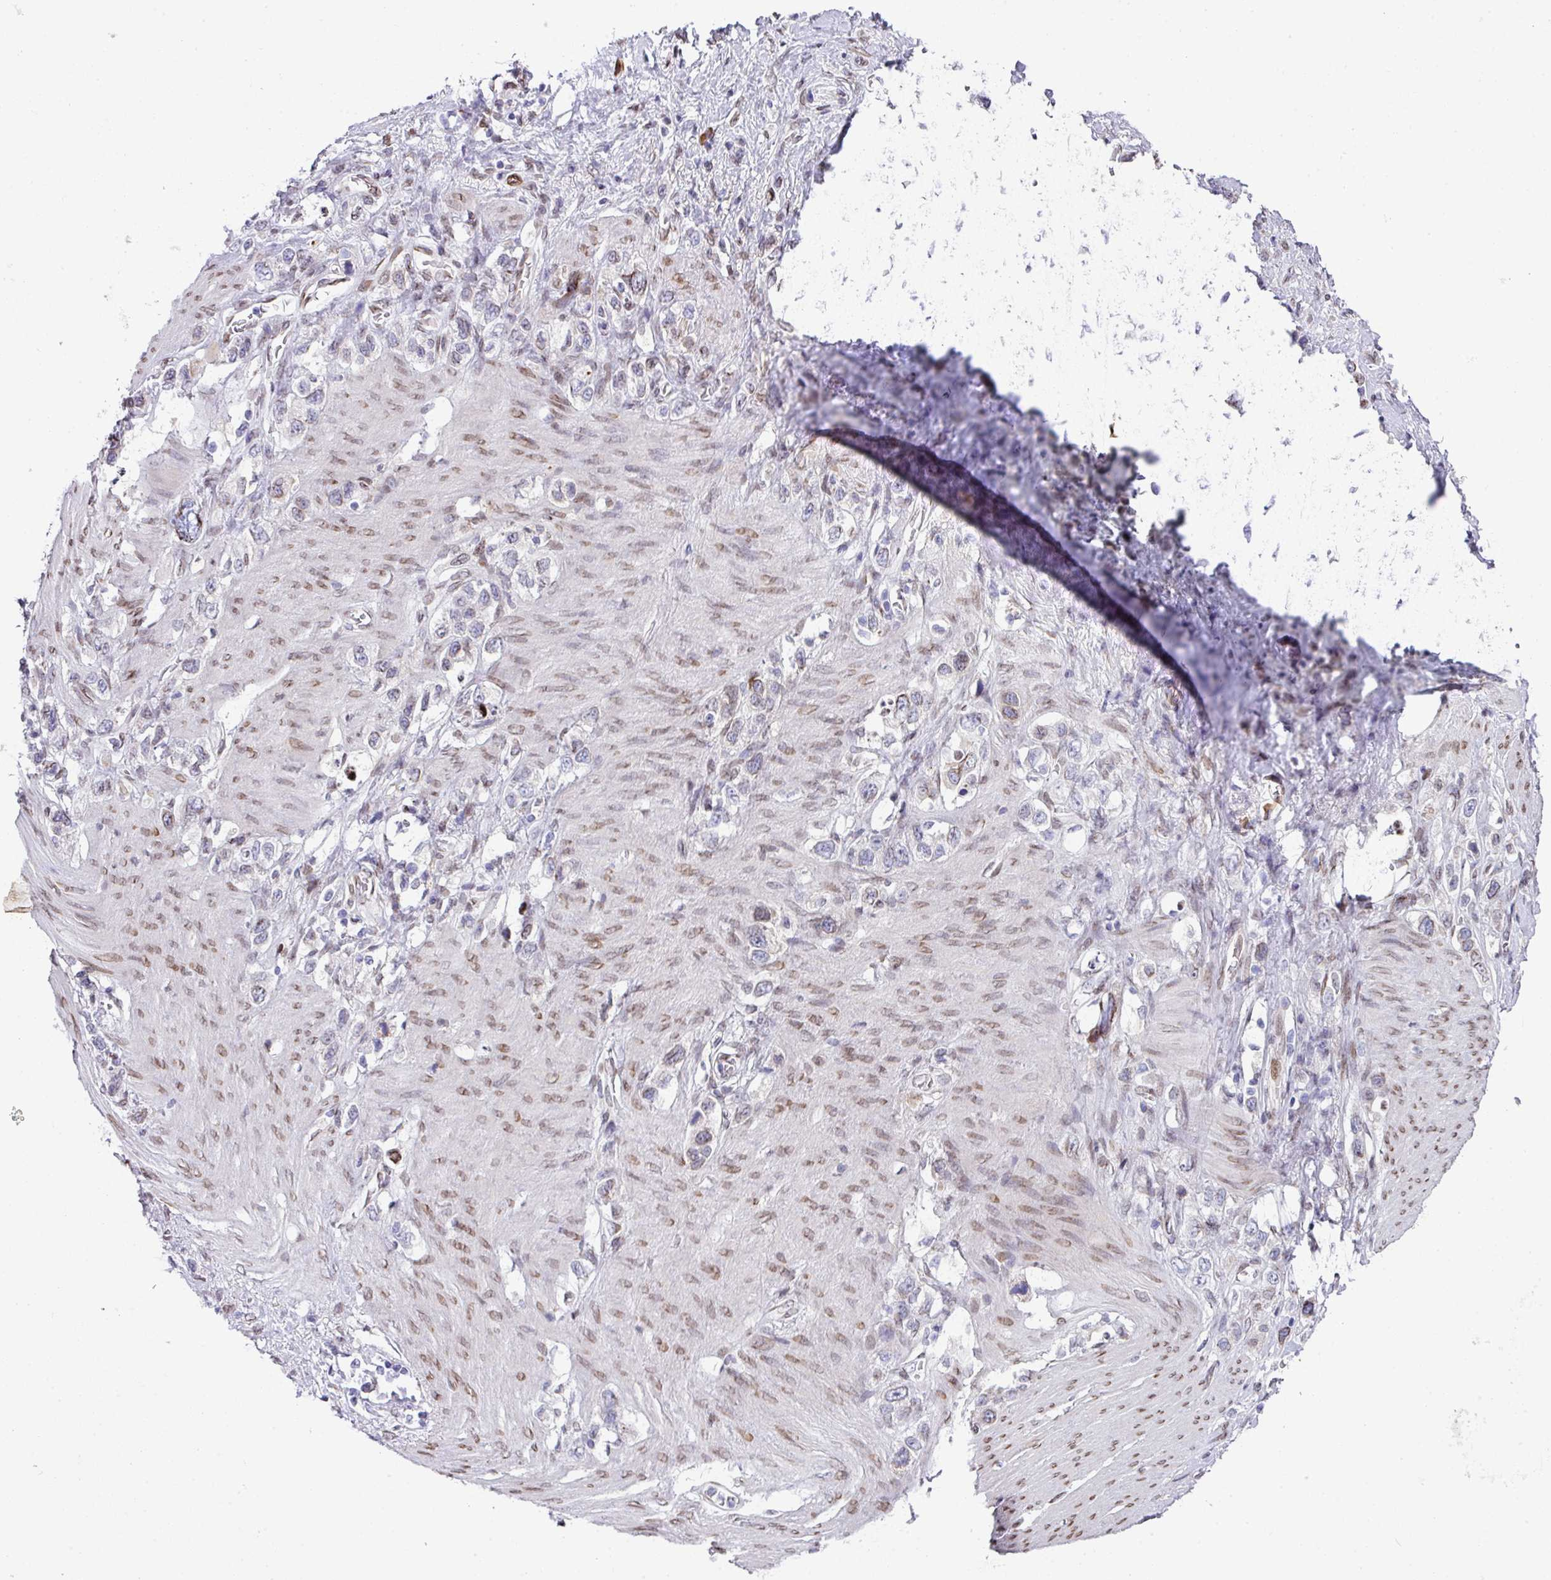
{"staining": {"intensity": "negative", "quantity": "none", "location": "none"}, "tissue": "stomach cancer", "cell_type": "Tumor cells", "image_type": "cancer", "snomed": [{"axis": "morphology", "description": "Adenocarcinoma, NOS"}, {"axis": "topography", "description": "Stomach"}], "caption": "Tumor cells show no significant positivity in stomach cancer (adenocarcinoma).", "gene": "PLK1", "patient": {"sex": "female", "age": 65}}